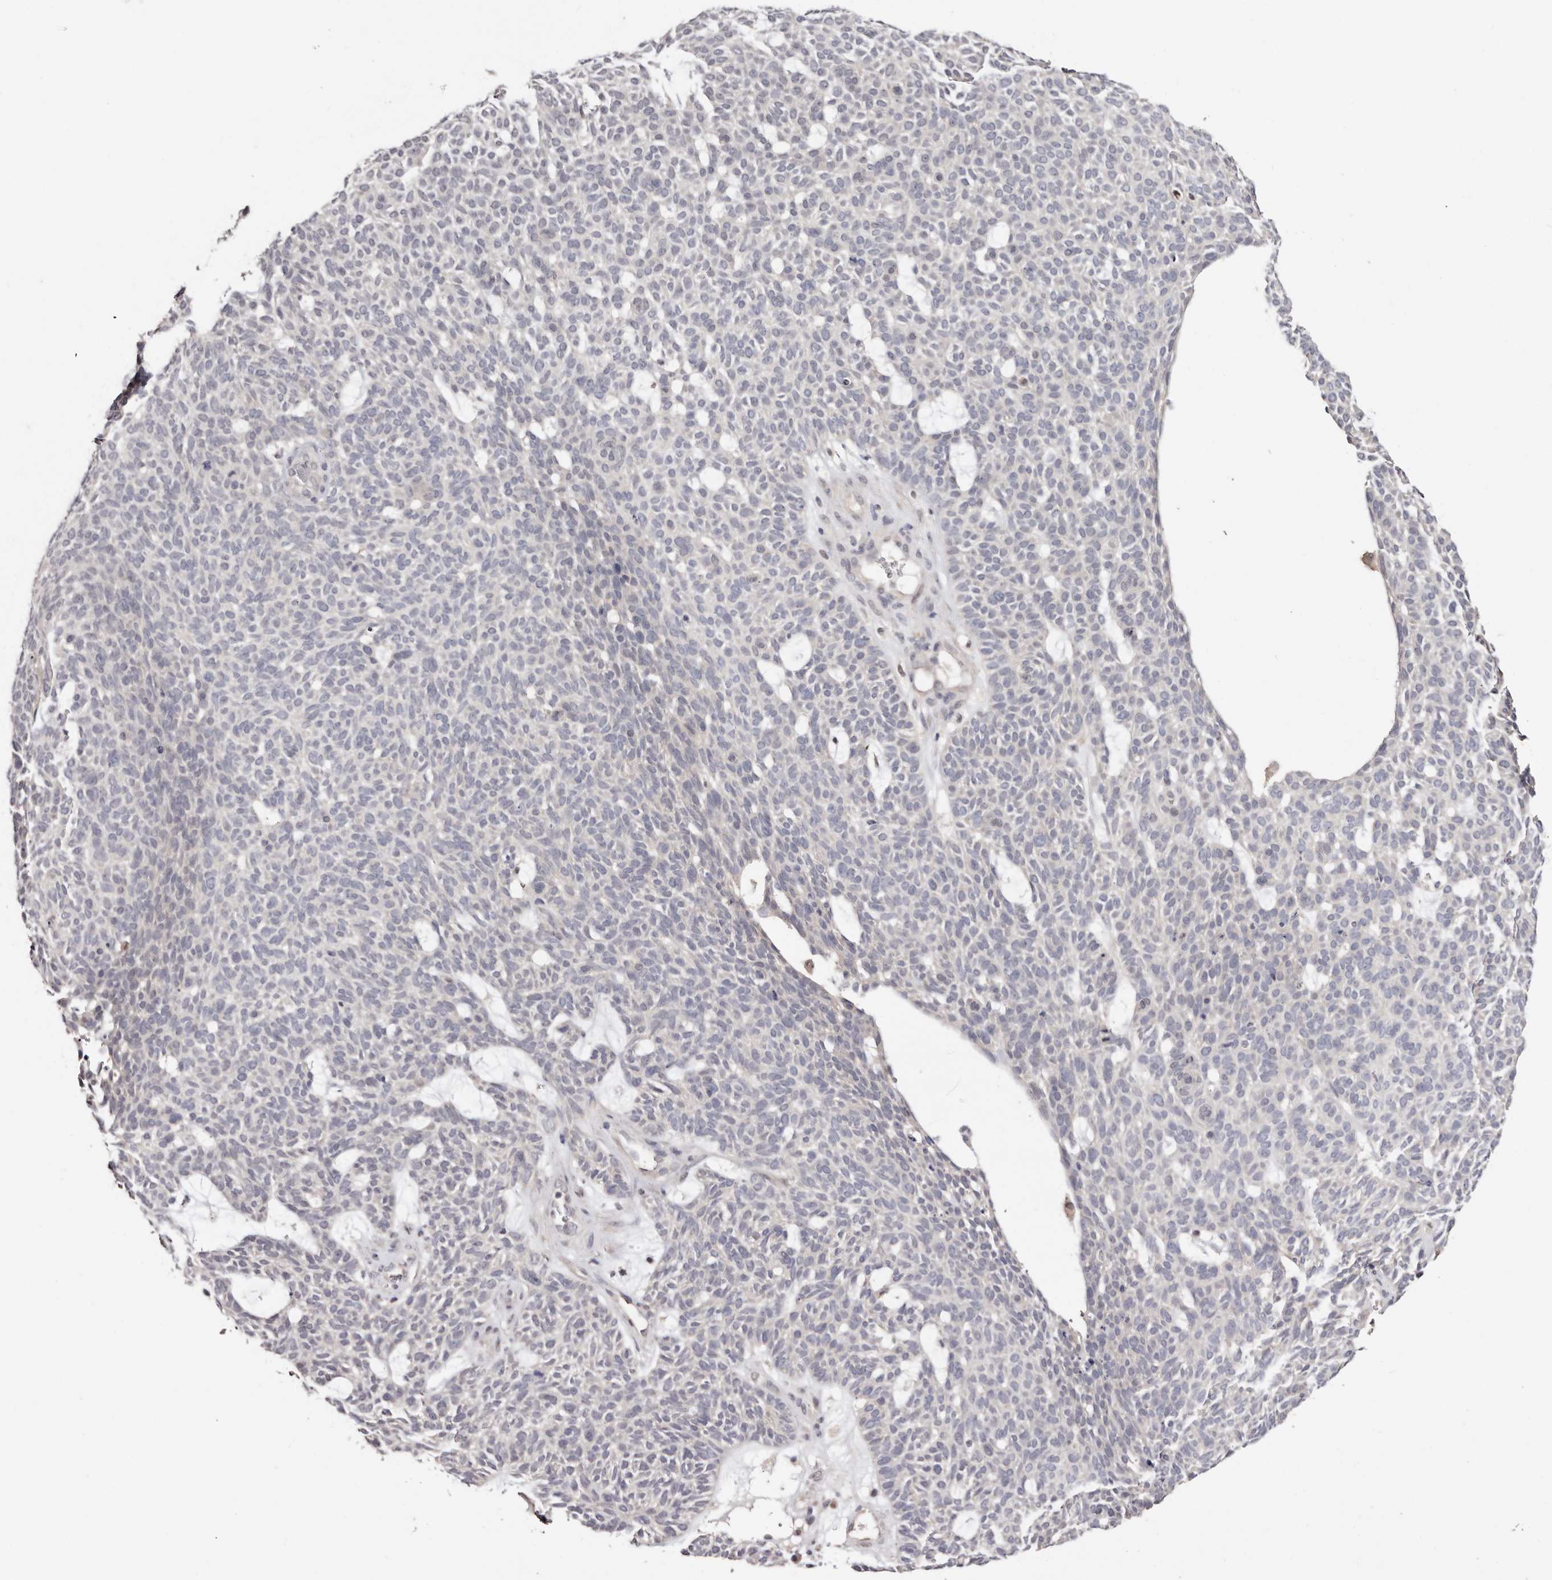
{"staining": {"intensity": "negative", "quantity": "none", "location": "none"}, "tissue": "skin cancer", "cell_type": "Tumor cells", "image_type": "cancer", "snomed": [{"axis": "morphology", "description": "Squamous cell carcinoma, NOS"}, {"axis": "topography", "description": "Skin"}], "caption": "Tumor cells show no significant positivity in skin cancer.", "gene": "TYW3", "patient": {"sex": "female", "age": 90}}